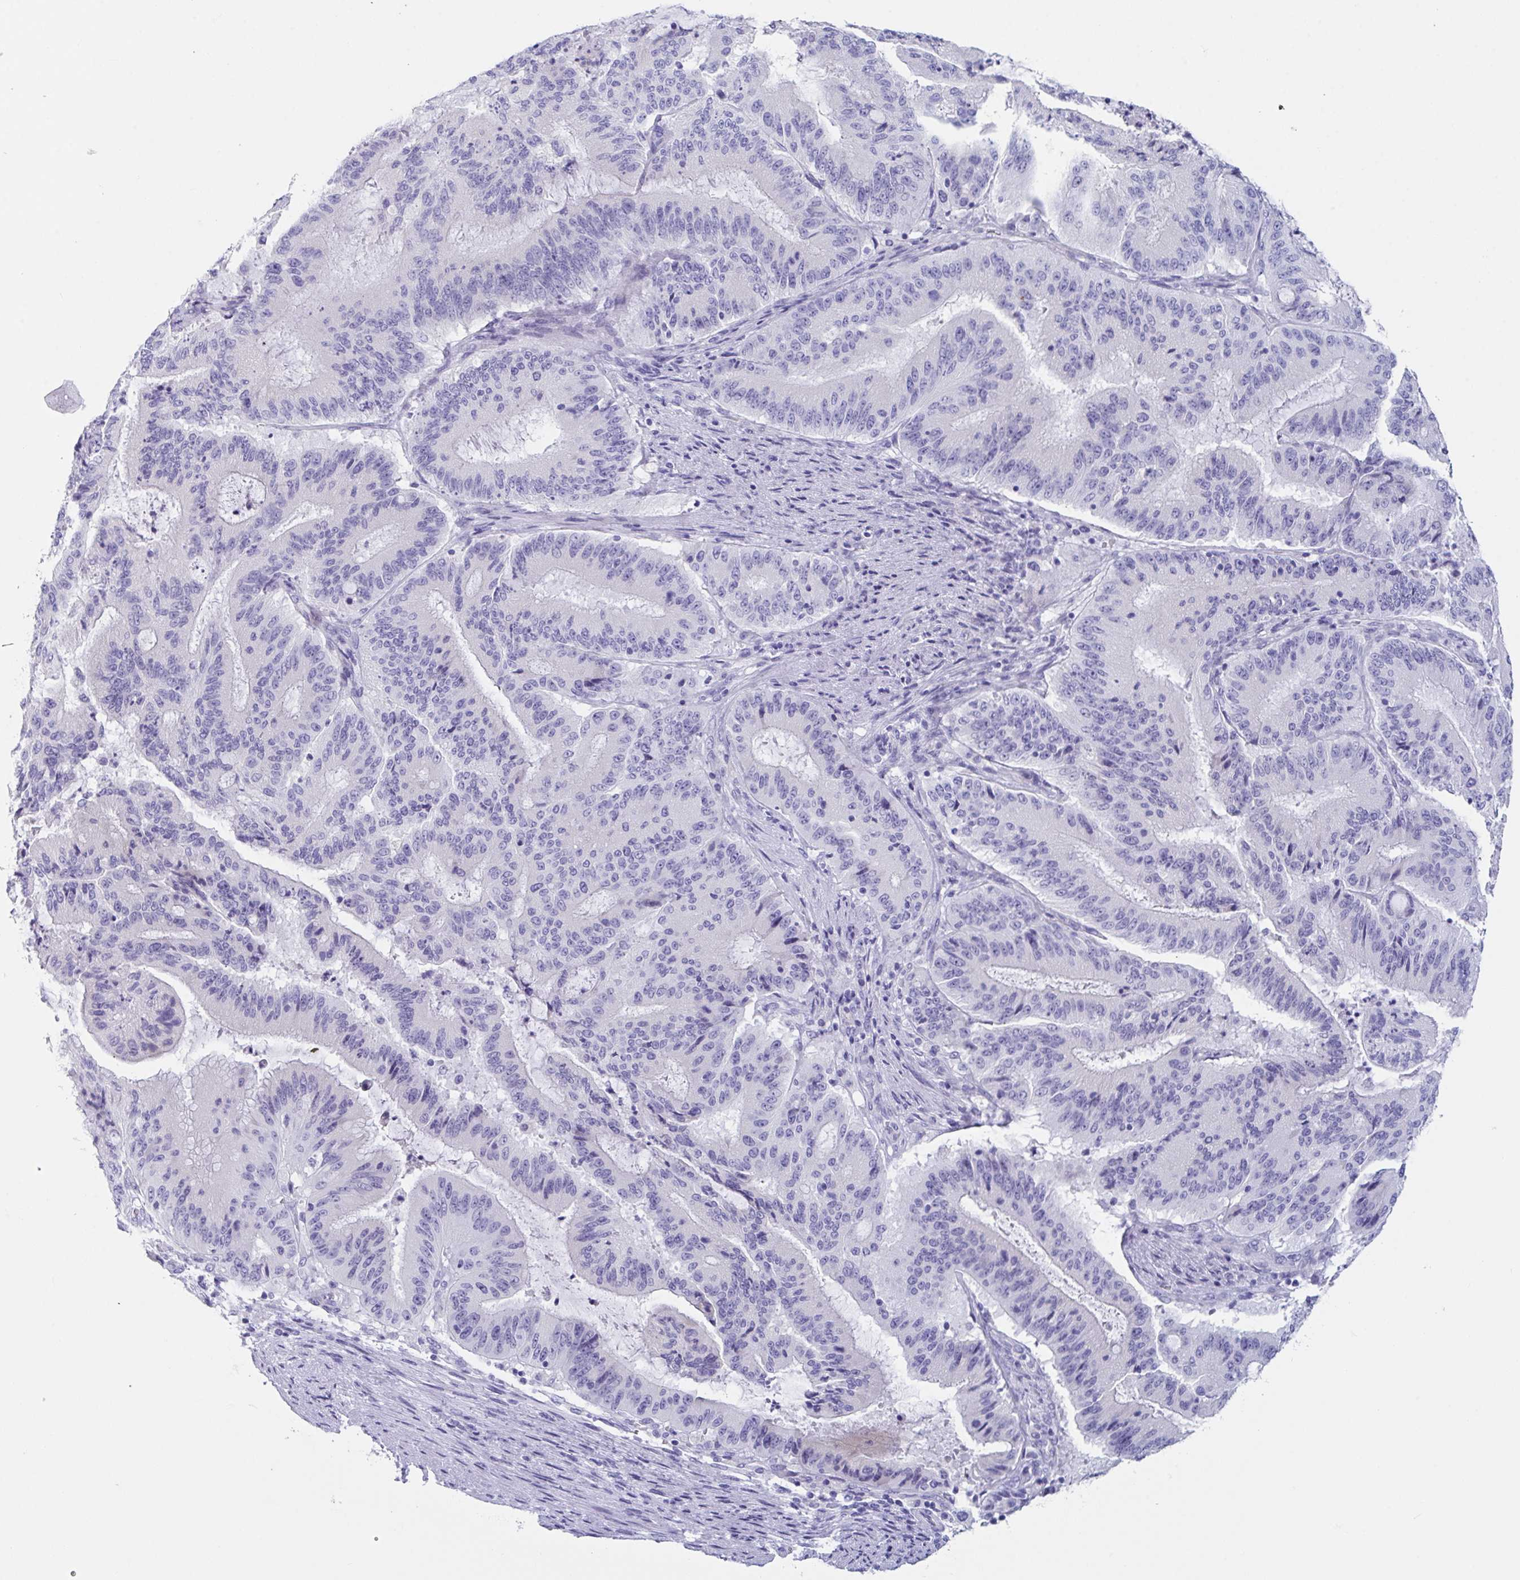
{"staining": {"intensity": "negative", "quantity": "none", "location": "none"}, "tissue": "liver cancer", "cell_type": "Tumor cells", "image_type": "cancer", "snomed": [{"axis": "morphology", "description": "Normal tissue, NOS"}, {"axis": "morphology", "description": "Cholangiocarcinoma"}, {"axis": "topography", "description": "Liver"}, {"axis": "topography", "description": "Peripheral nerve tissue"}], "caption": "There is no significant expression in tumor cells of liver cholangiocarcinoma.", "gene": "ZPBP", "patient": {"sex": "female", "age": 73}}